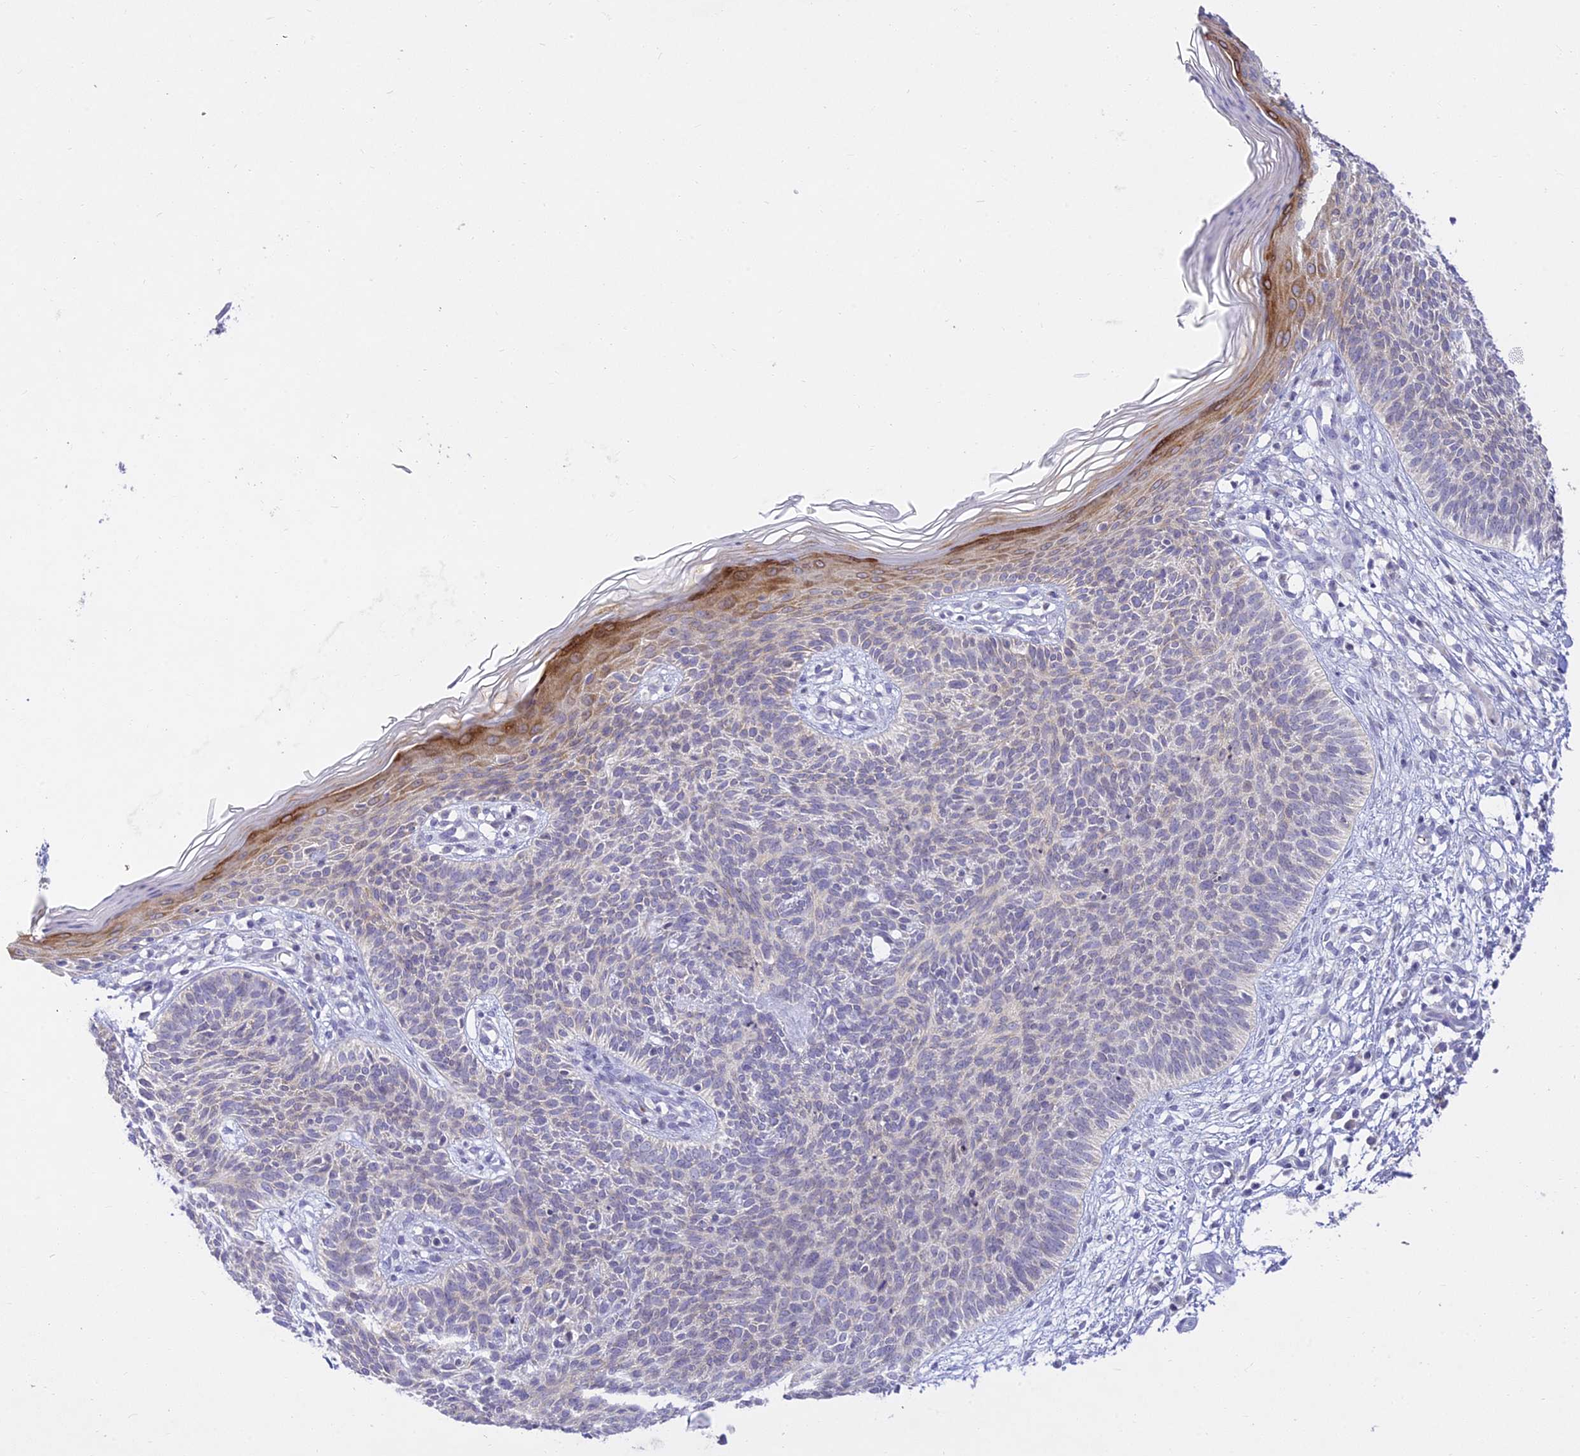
{"staining": {"intensity": "negative", "quantity": "none", "location": "none"}, "tissue": "skin cancer", "cell_type": "Tumor cells", "image_type": "cancer", "snomed": [{"axis": "morphology", "description": "Basal cell carcinoma"}, {"axis": "topography", "description": "Skin"}], "caption": "DAB immunohistochemical staining of human skin cancer (basal cell carcinoma) displays no significant positivity in tumor cells.", "gene": "TMEM40", "patient": {"sex": "female", "age": 66}}